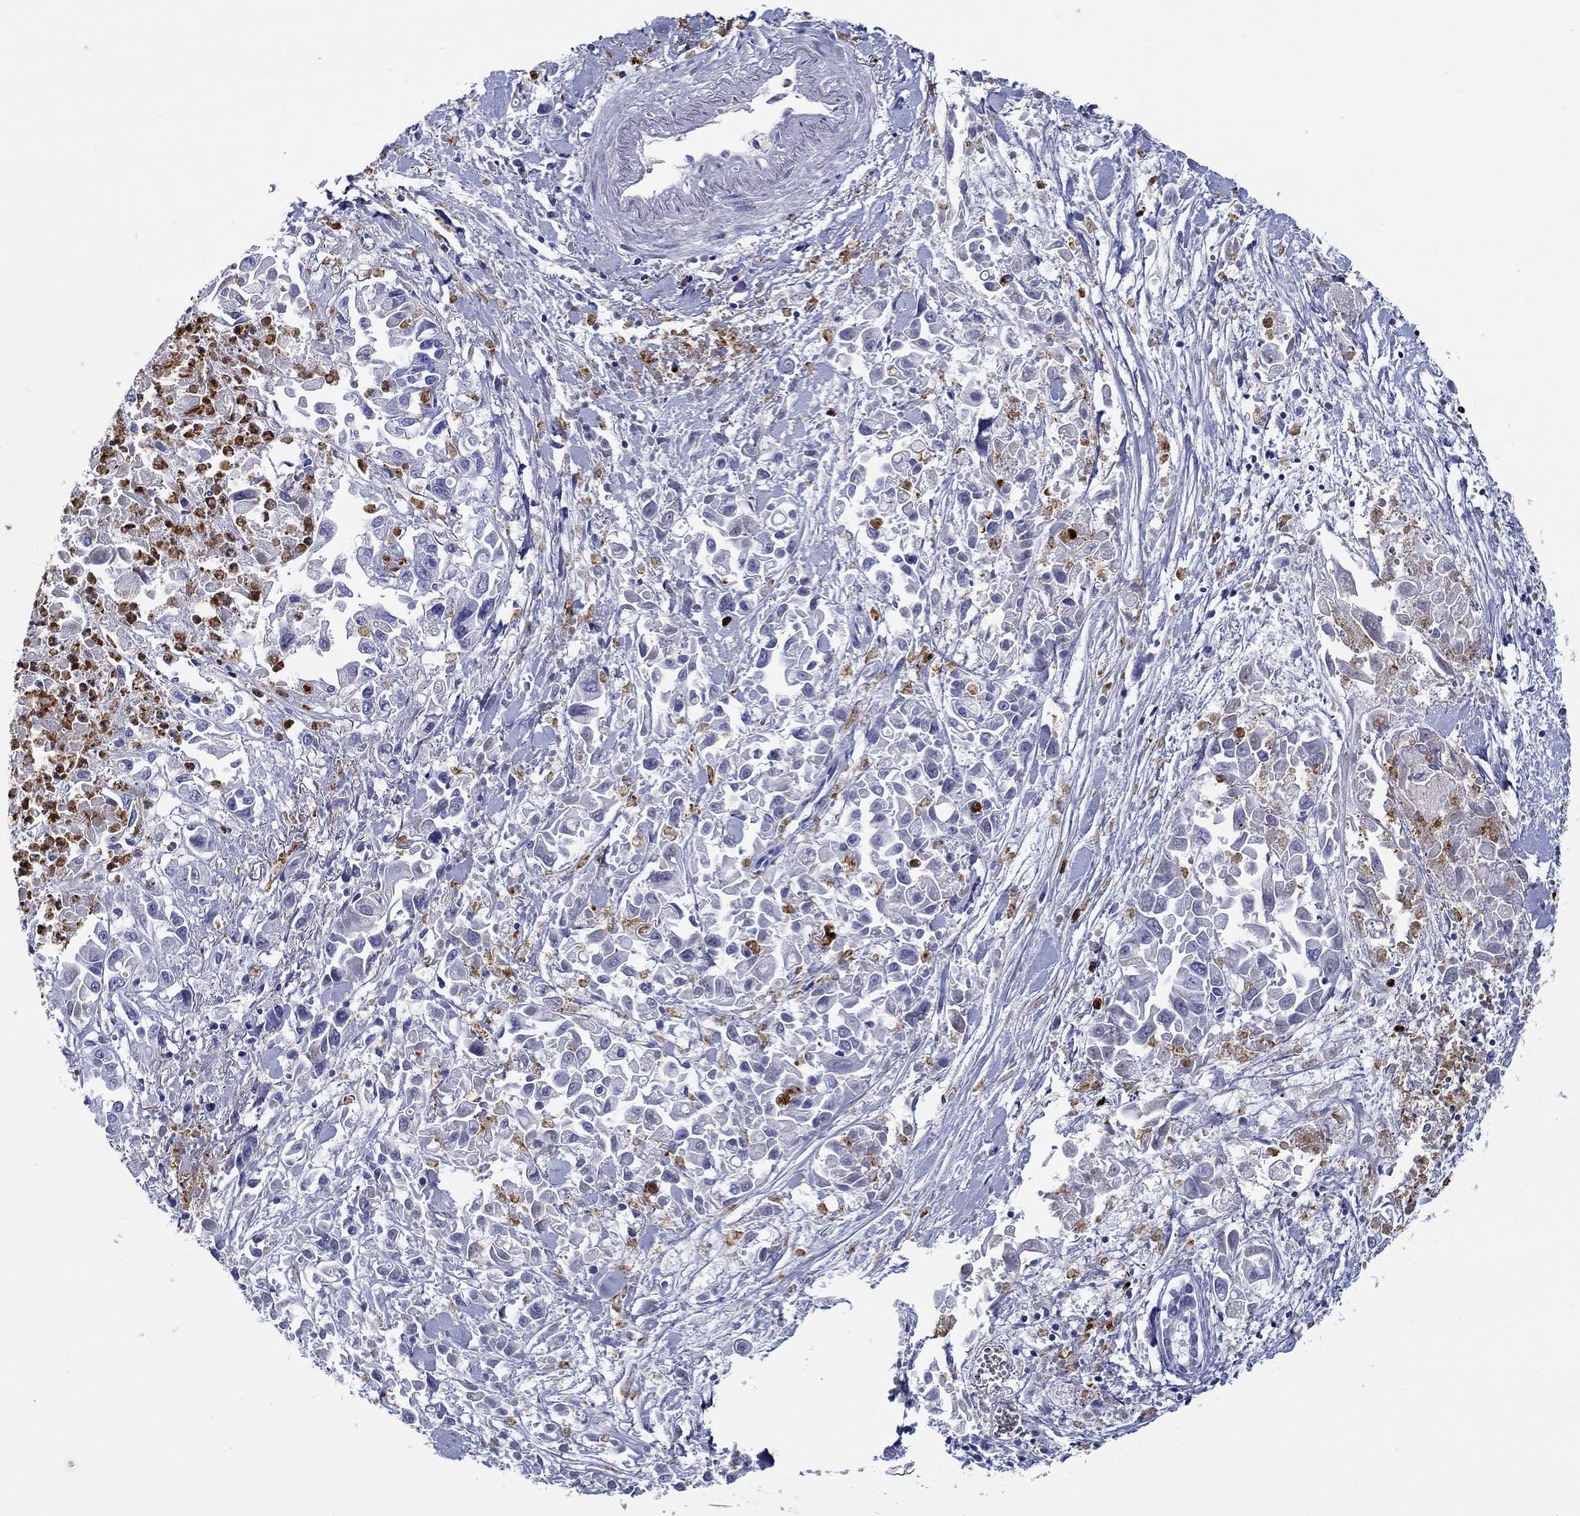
{"staining": {"intensity": "negative", "quantity": "none", "location": "none"}, "tissue": "pancreatic cancer", "cell_type": "Tumor cells", "image_type": "cancer", "snomed": [{"axis": "morphology", "description": "Adenocarcinoma, NOS"}, {"axis": "topography", "description": "Pancreas"}], "caption": "An immunohistochemistry histopathology image of adenocarcinoma (pancreatic) is shown. There is no staining in tumor cells of adenocarcinoma (pancreatic).", "gene": "EPX", "patient": {"sex": "female", "age": 83}}